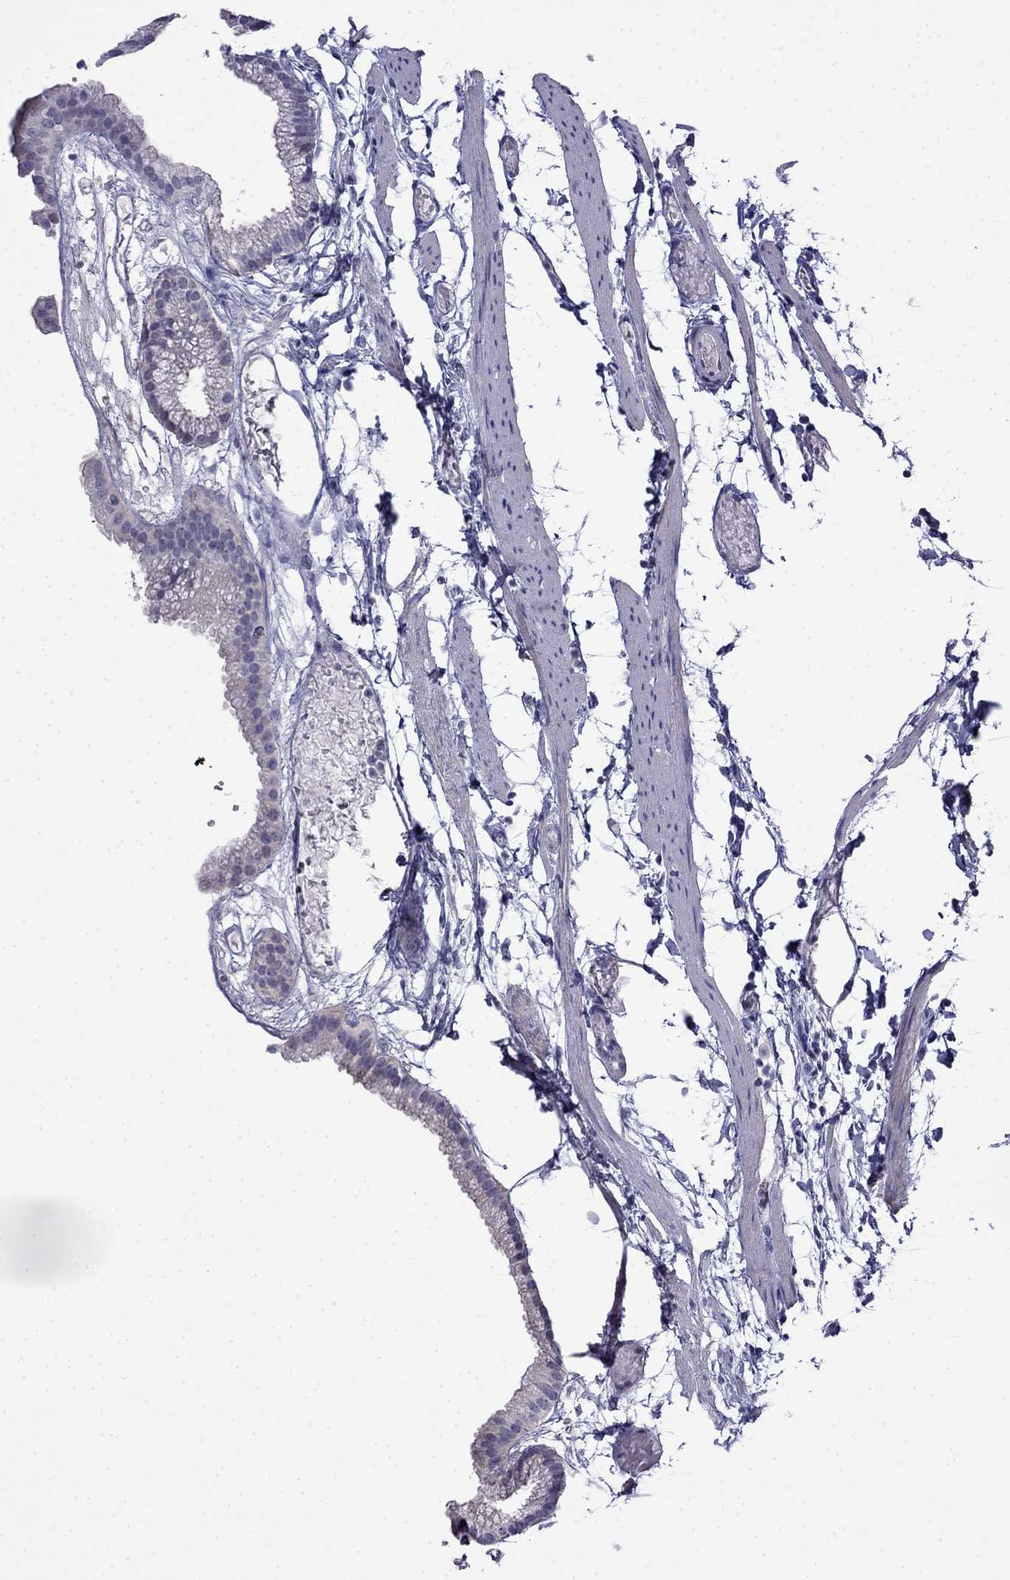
{"staining": {"intensity": "weak", "quantity": "<25%", "location": "cytoplasmic/membranous"}, "tissue": "gallbladder", "cell_type": "Glandular cells", "image_type": "normal", "snomed": [{"axis": "morphology", "description": "Normal tissue, NOS"}, {"axis": "topography", "description": "Gallbladder"}], "caption": "Gallbladder stained for a protein using IHC reveals no expression glandular cells.", "gene": "GUCA1B", "patient": {"sex": "female", "age": 45}}